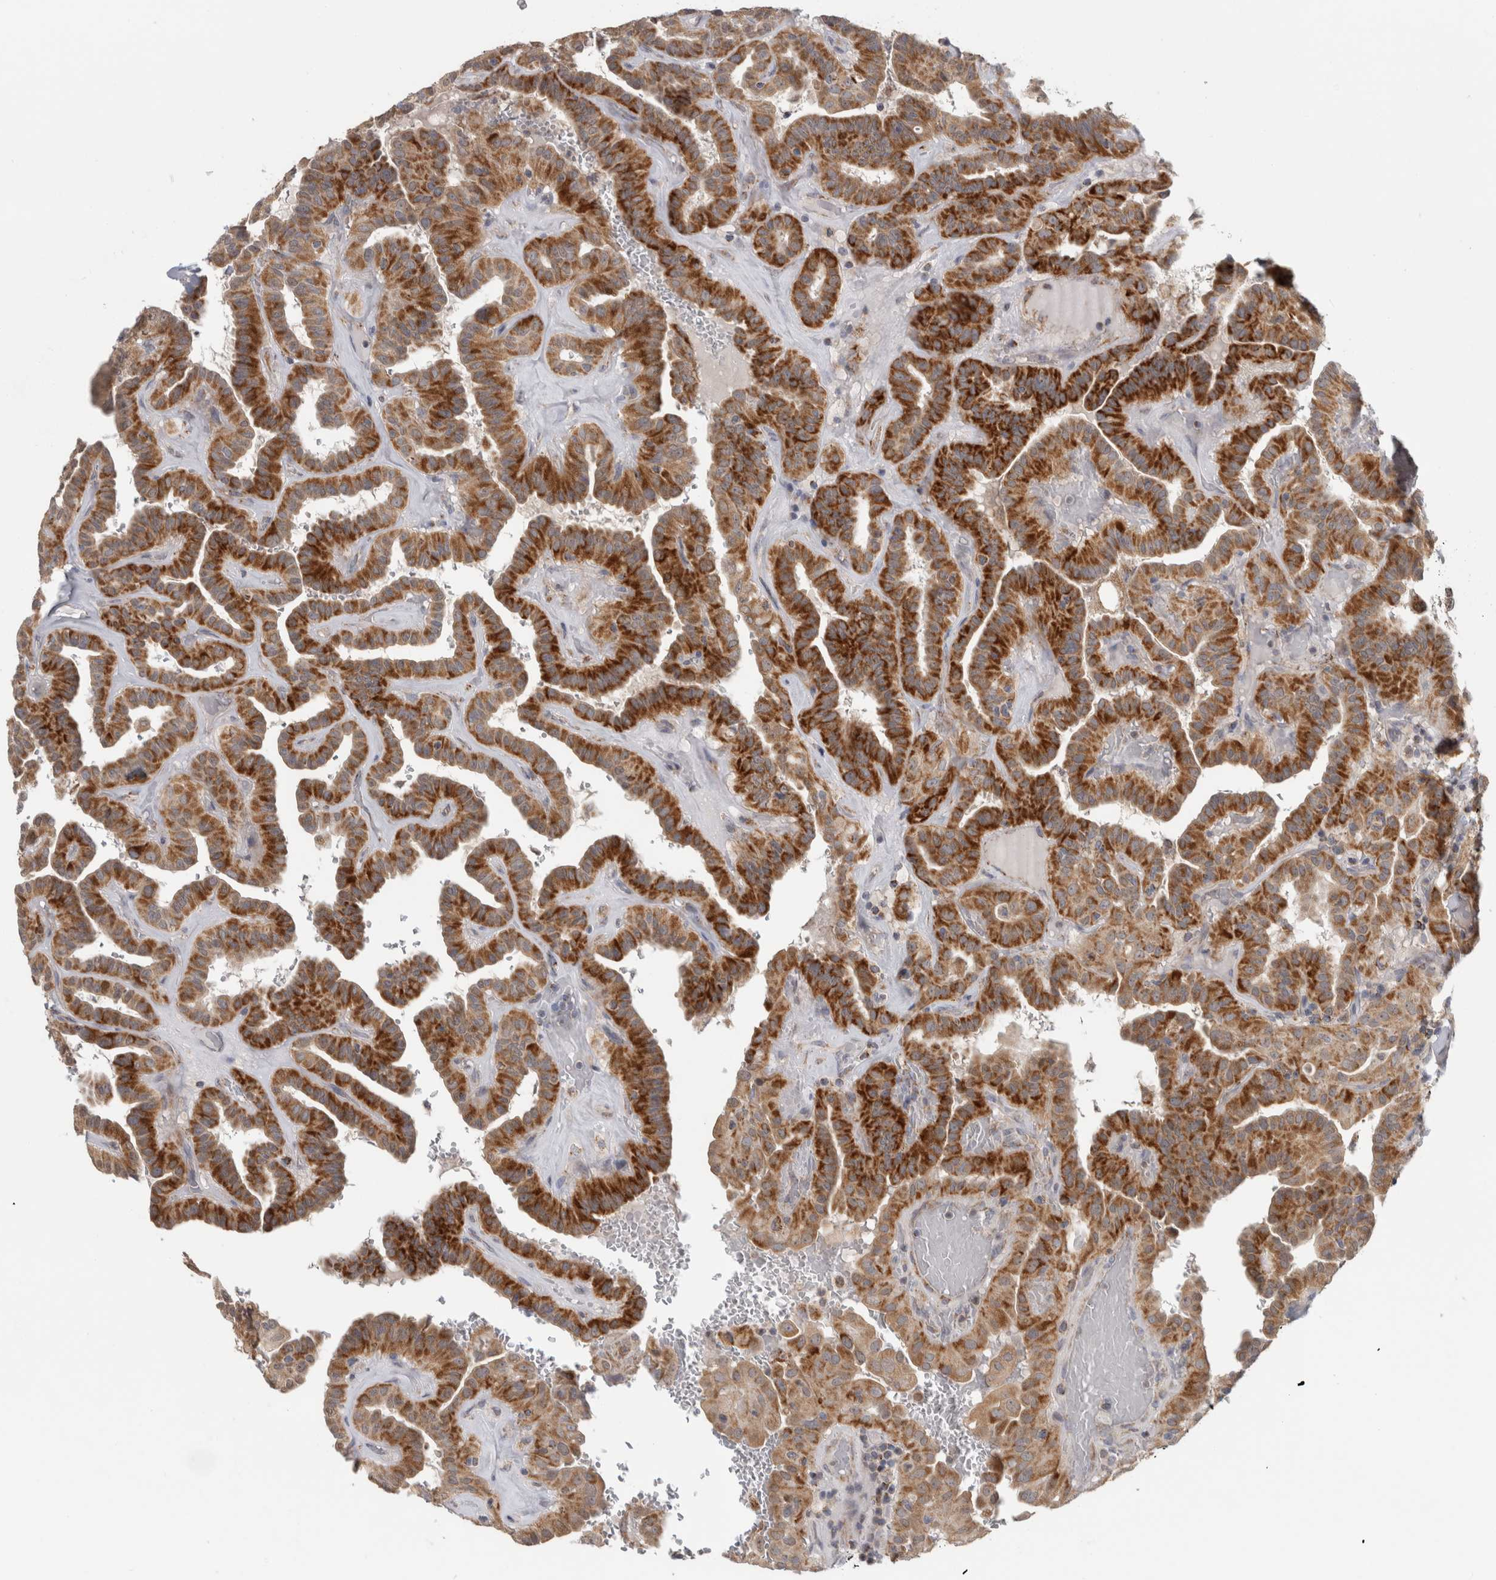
{"staining": {"intensity": "strong", "quantity": ">75%", "location": "cytoplasmic/membranous"}, "tissue": "thyroid cancer", "cell_type": "Tumor cells", "image_type": "cancer", "snomed": [{"axis": "morphology", "description": "Papillary adenocarcinoma, NOS"}, {"axis": "topography", "description": "Thyroid gland"}], "caption": "Immunohistochemical staining of human thyroid cancer (papillary adenocarcinoma) demonstrates high levels of strong cytoplasmic/membranous staining in approximately >75% of tumor cells.", "gene": "RAB18", "patient": {"sex": "male", "age": 77}}